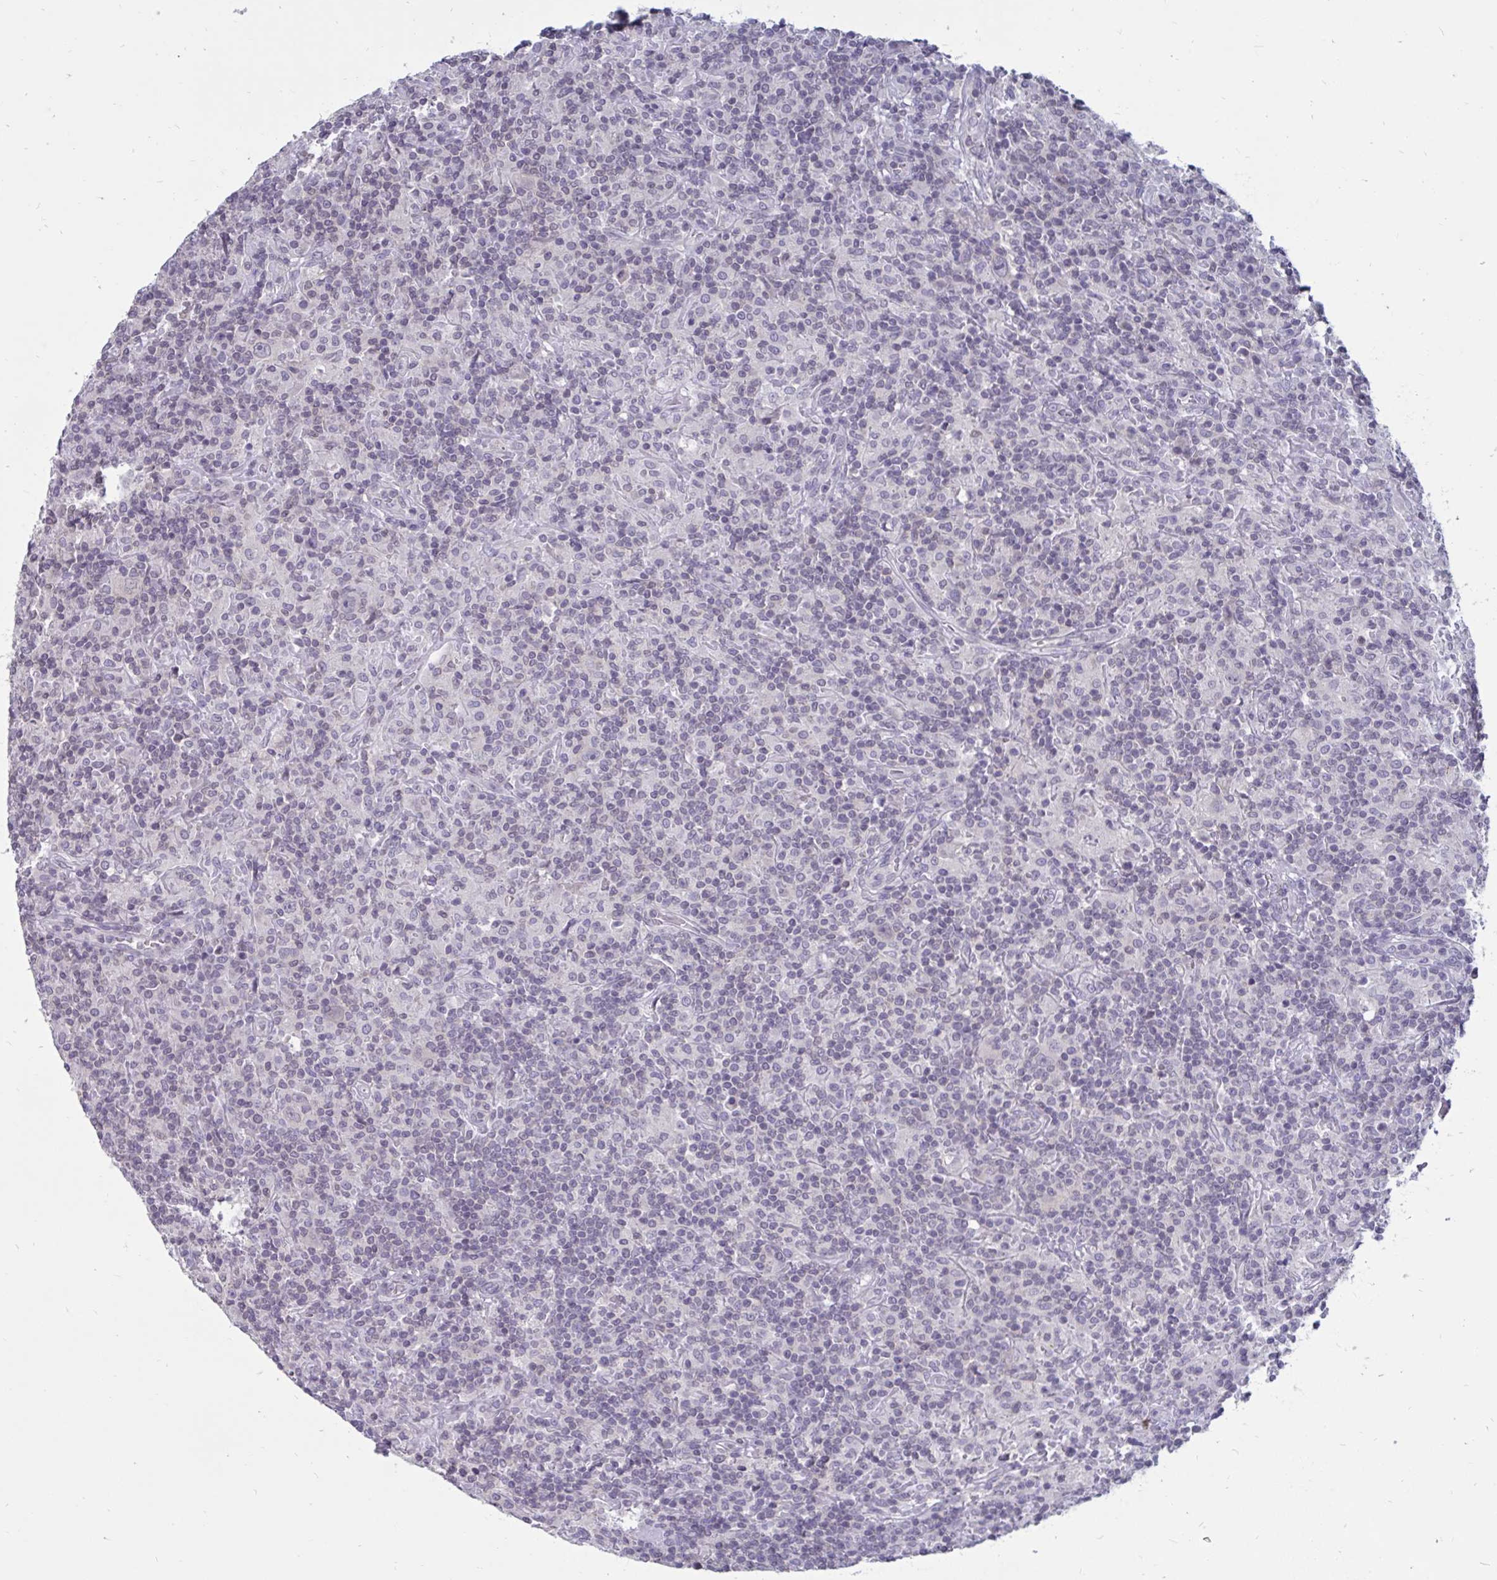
{"staining": {"intensity": "negative", "quantity": "none", "location": "none"}, "tissue": "lymphoma", "cell_type": "Tumor cells", "image_type": "cancer", "snomed": [{"axis": "morphology", "description": "Hodgkin's disease, NOS"}, {"axis": "topography", "description": "Lymph node"}], "caption": "Hodgkin's disease stained for a protein using immunohistochemistry reveals no expression tumor cells.", "gene": "ARPP19", "patient": {"sex": "male", "age": 70}}